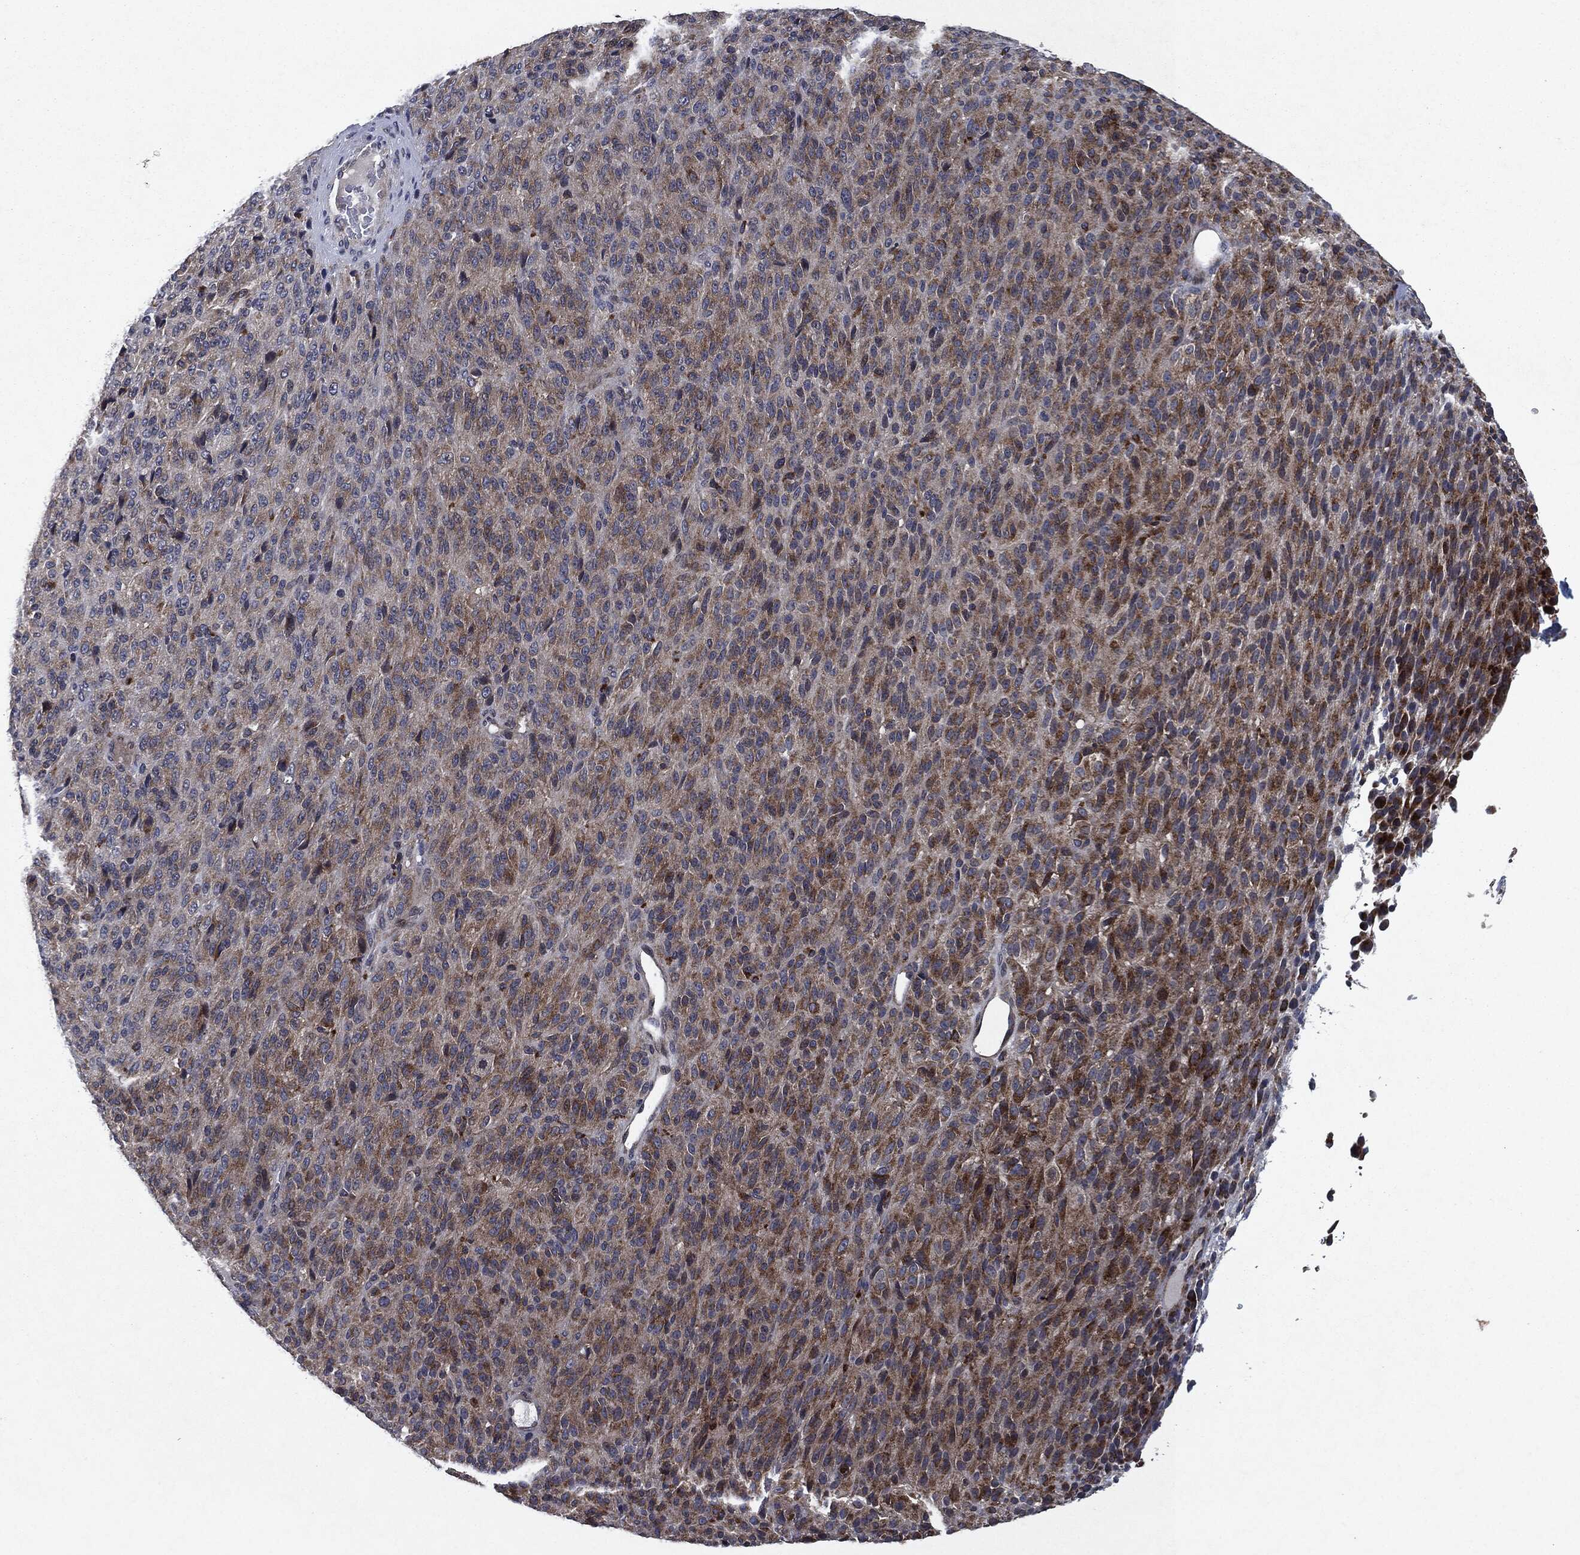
{"staining": {"intensity": "moderate", "quantity": "25%-75%", "location": "cytoplasmic/membranous"}, "tissue": "melanoma", "cell_type": "Tumor cells", "image_type": "cancer", "snomed": [{"axis": "morphology", "description": "Malignant melanoma, Metastatic site"}, {"axis": "topography", "description": "Brain"}], "caption": "The immunohistochemical stain highlights moderate cytoplasmic/membranous positivity in tumor cells of malignant melanoma (metastatic site) tissue.", "gene": "SLC31A2", "patient": {"sex": "female", "age": 56}}